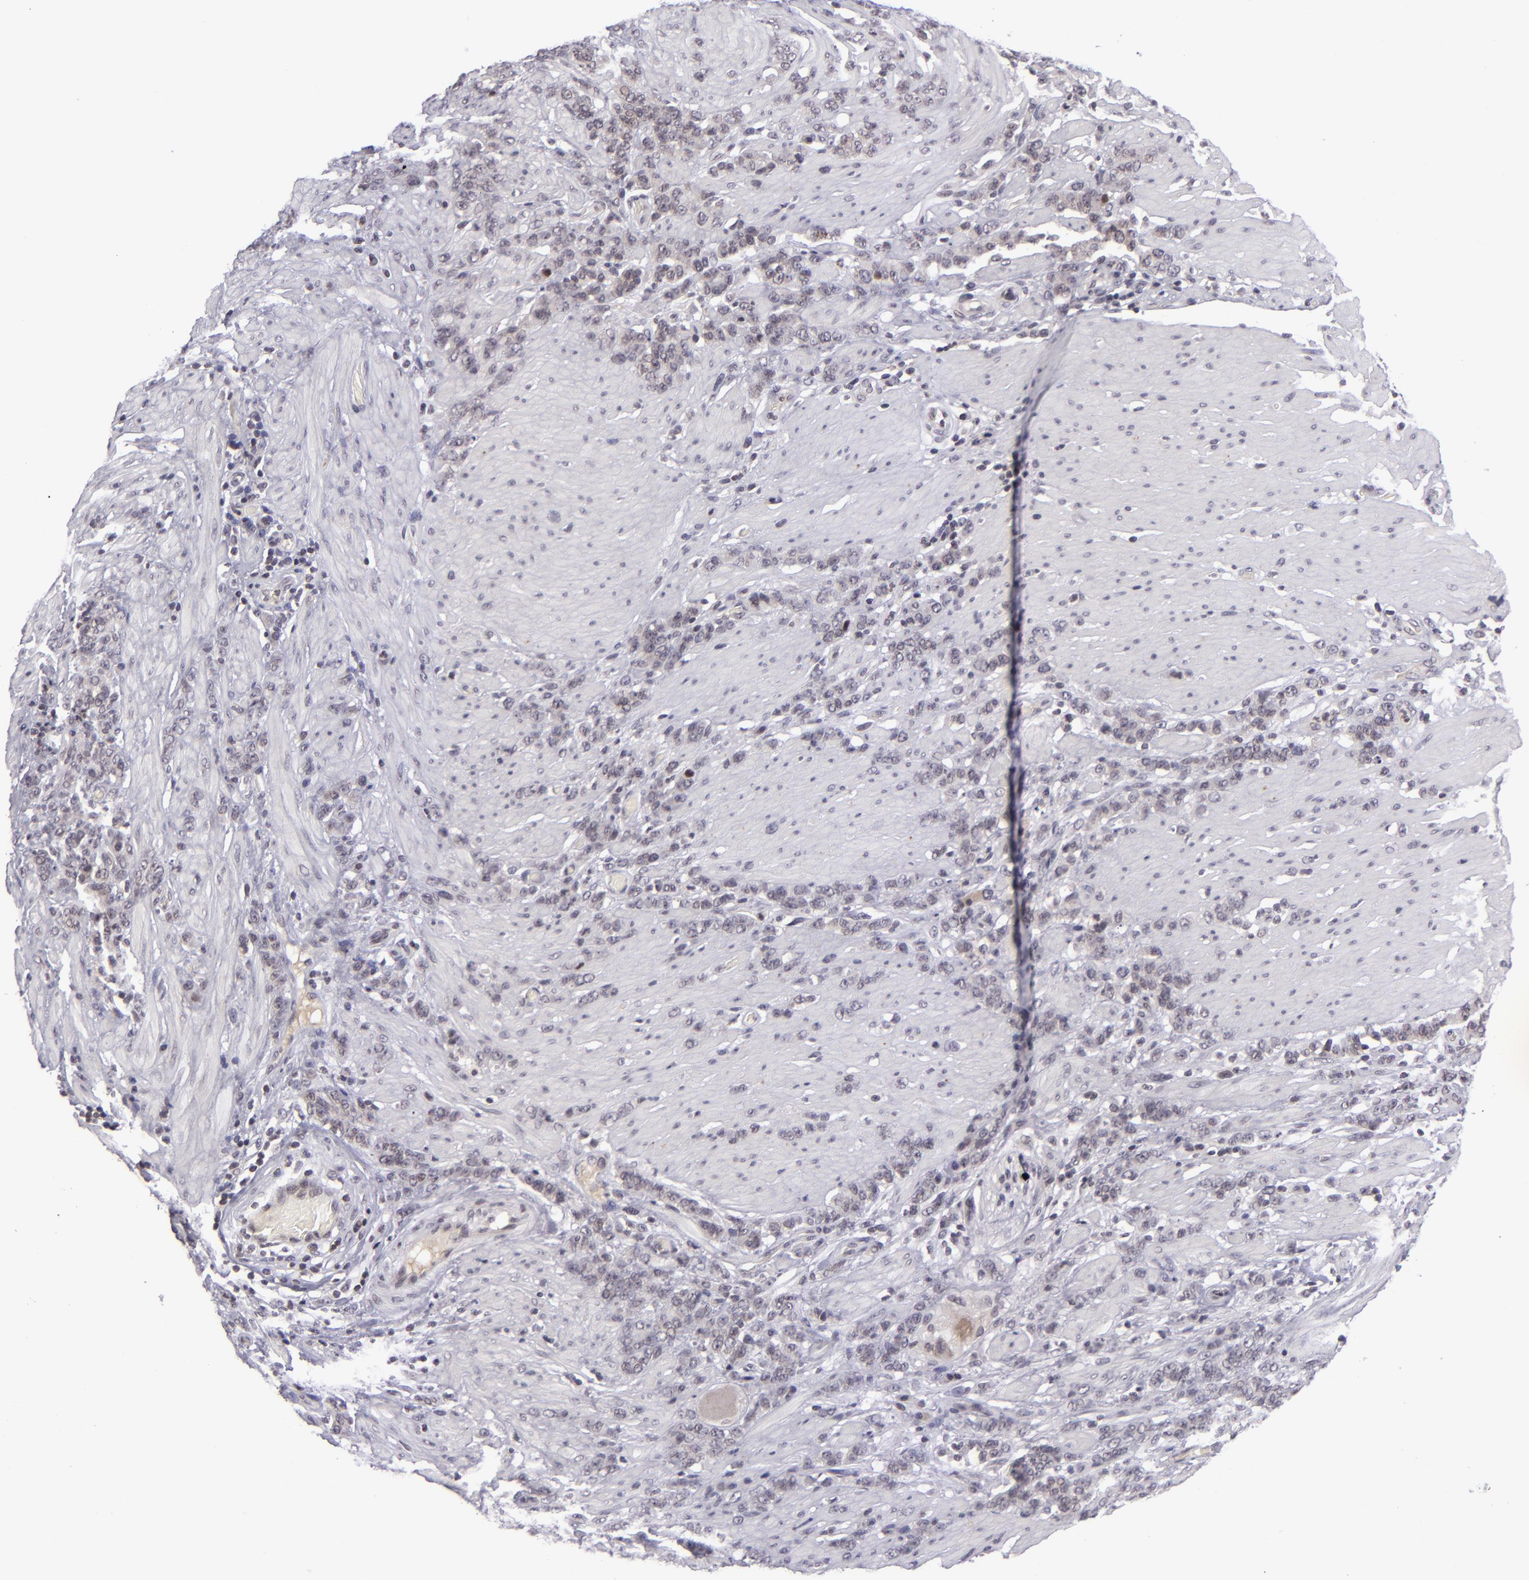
{"staining": {"intensity": "negative", "quantity": "none", "location": "none"}, "tissue": "stomach cancer", "cell_type": "Tumor cells", "image_type": "cancer", "snomed": [{"axis": "morphology", "description": "Adenocarcinoma, NOS"}, {"axis": "topography", "description": "Stomach, lower"}], "caption": "Tumor cells show no significant protein staining in stomach adenocarcinoma.", "gene": "CASP8", "patient": {"sex": "male", "age": 88}}